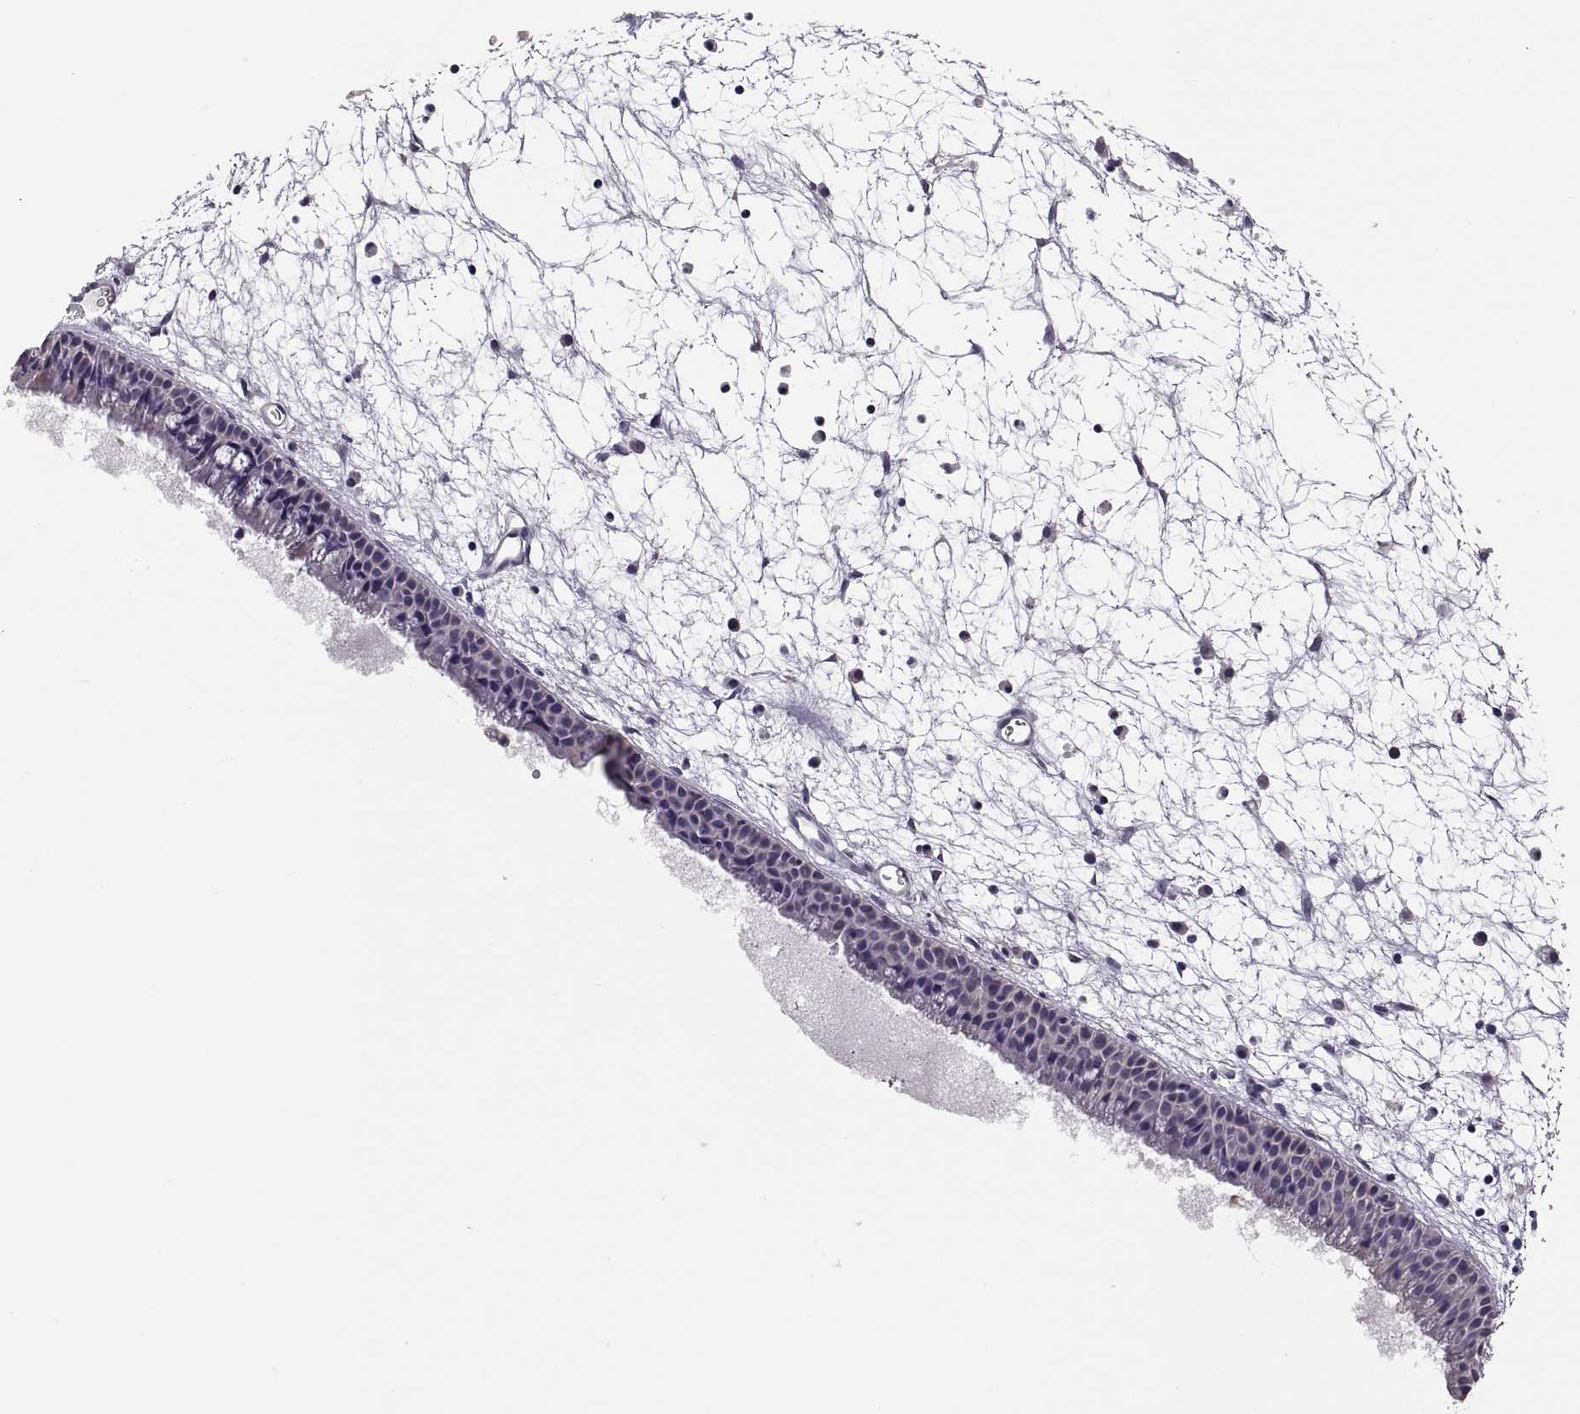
{"staining": {"intensity": "negative", "quantity": "none", "location": "none"}, "tissue": "nasopharynx", "cell_type": "Respiratory epithelial cells", "image_type": "normal", "snomed": [{"axis": "morphology", "description": "Normal tissue, NOS"}, {"axis": "topography", "description": "Nasopharynx"}], "caption": "Photomicrograph shows no significant protein staining in respiratory epithelial cells of normal nasopharynx. (DAB (3,3'-diaminobenzidine) immunohistochemistry (IHC) visualized using brightfield microscopy, high magnification).", "gene": "ACSBG2", "patient": {"sex": "male", "age": 61}}